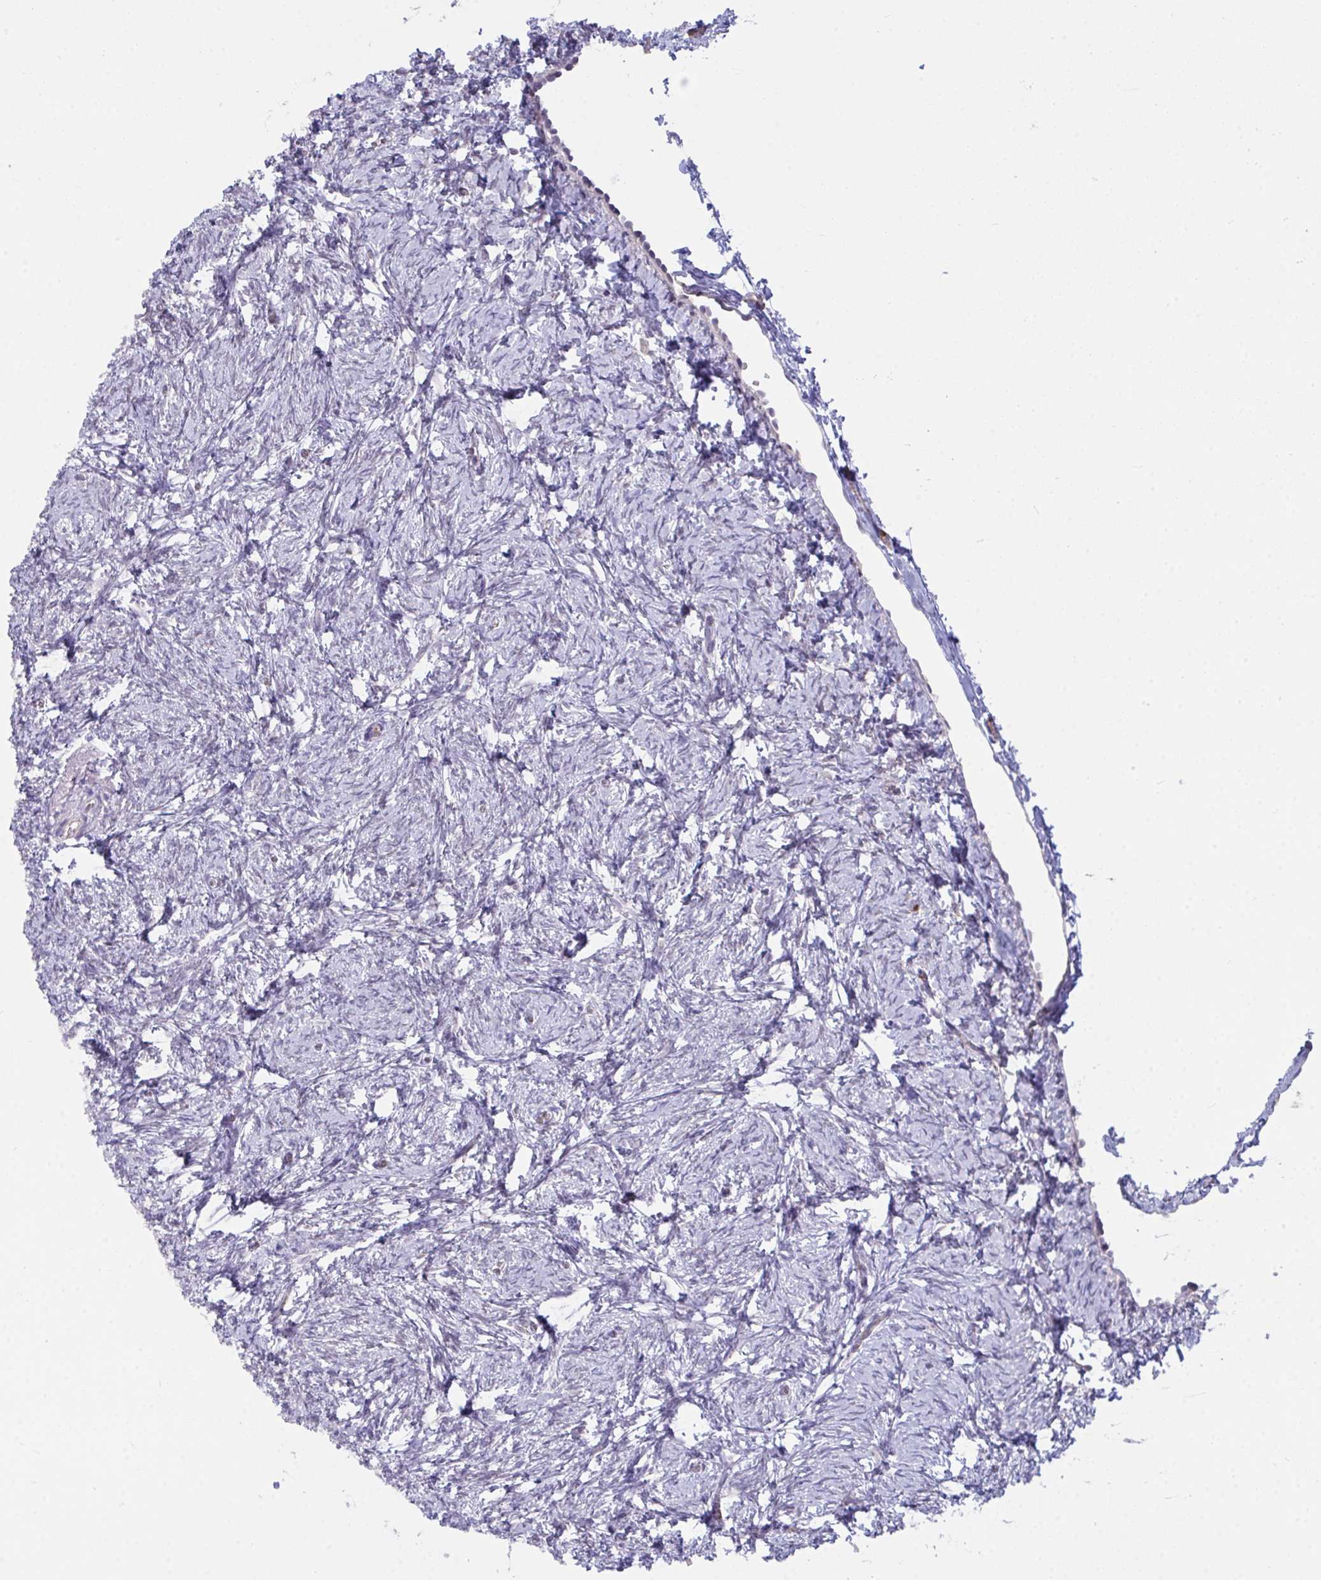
{"staining": {"intensity": "negative", "quantity": "none", "location": "none"}, "tissue": "ovary", "cell_type": "Follicle cells", "image_type": "normal", "snomed": [{"axis": "morphology", "description": "Normal tissue, NOS"}, {"axis": "topography", "description": "Ovary"}], "caption": "The micrograph reveals no staining of follicle cells in benign ovary.", "gene": "SEMA6B", "patient": {"sex": "female", "age": 41}}